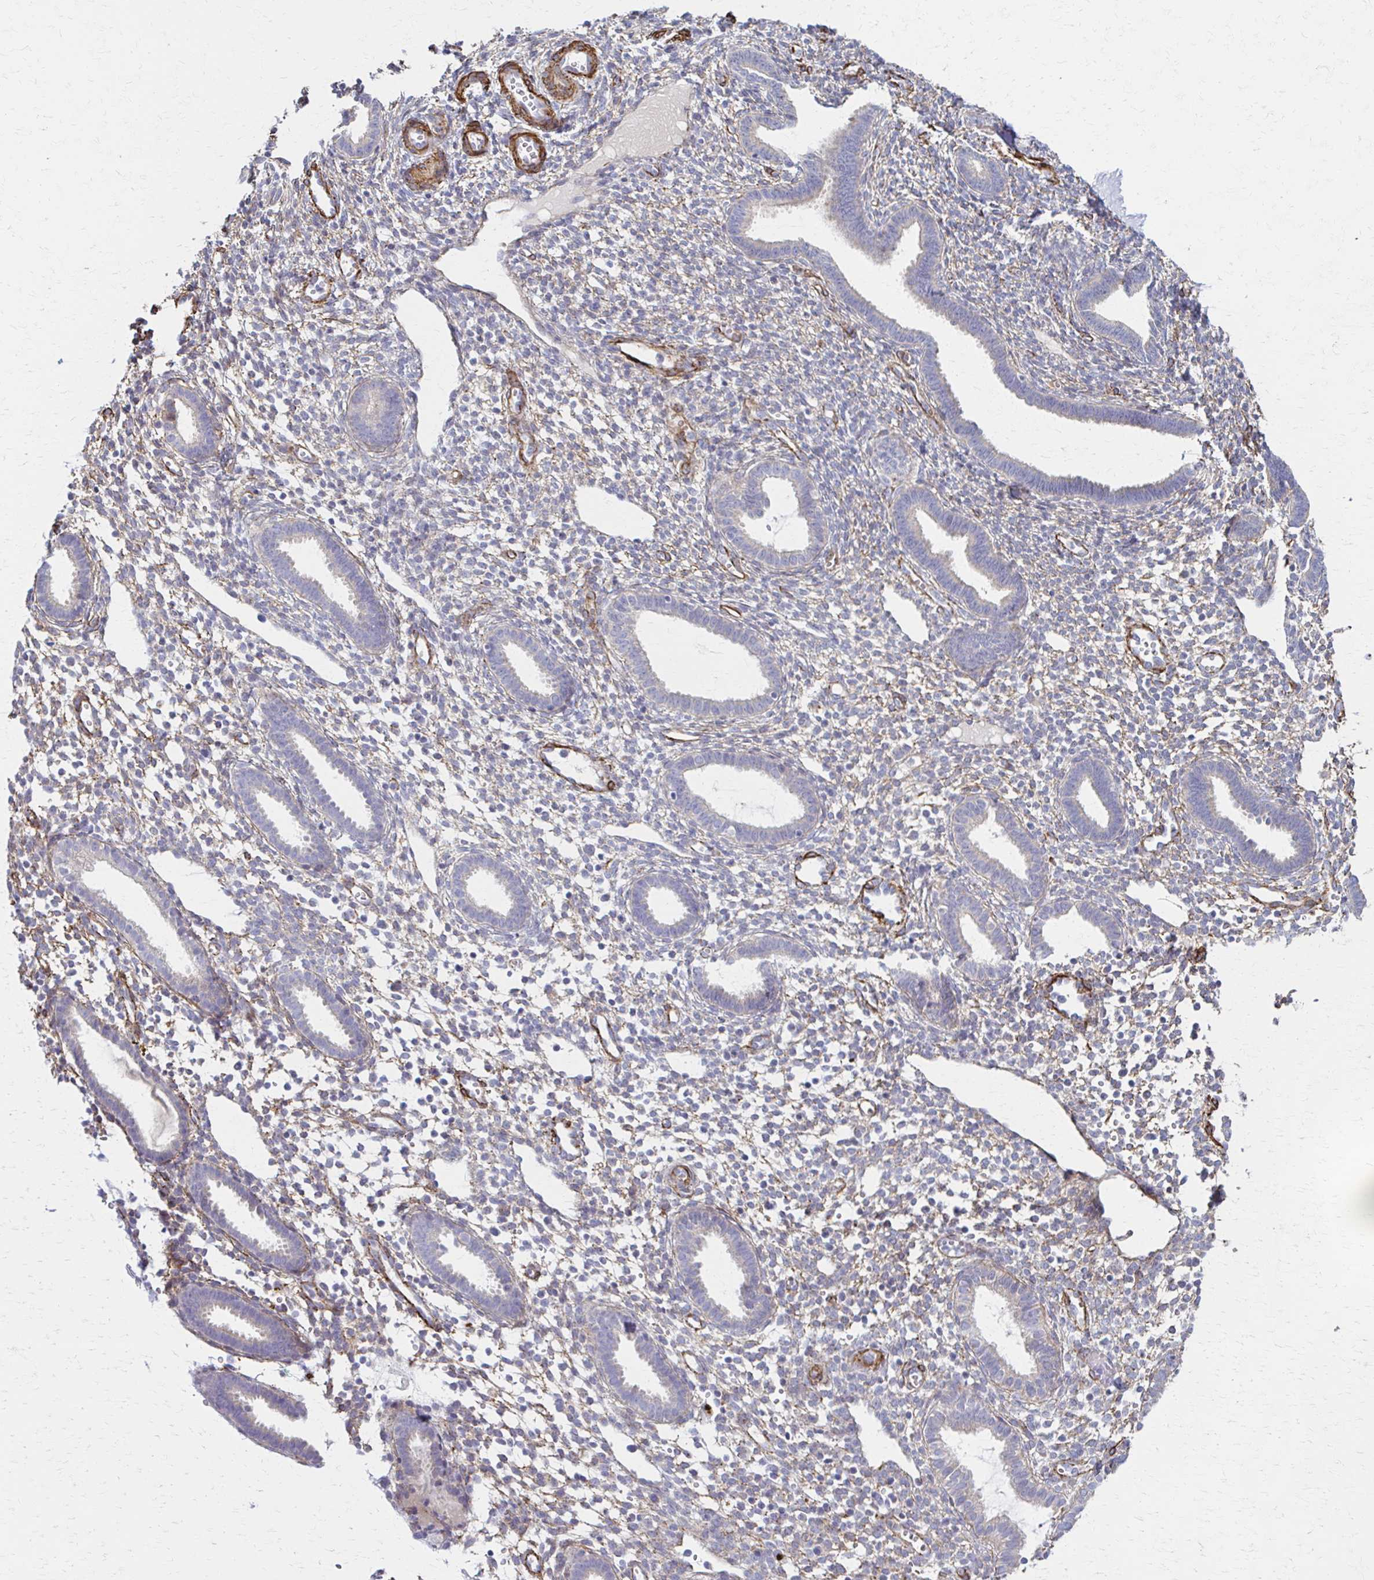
{"staining": {"intensity": "negative", "quantity": "none", "location": "none"}, "tissue": "endometrium", "cell_type": "Cells in endometrial stroma", "image_type": "normal", "snomed": [{"axis": "morphology", "description": "Normal tissue, NOS"}, {"axis": "topography", "description": "Endometrium"}], "caption": "DAB immunohistochemical staining of benign human endometrium exhibits no significant positivity in cells in endometrial stroma. The staining is performed using DAB (3,3'-diaminobenzidine) brown chromogen with nuclei counter-stained in using hematoxylin.", "gene": "TIMMDC1", "patient": {"sex": "female", "age": 36}}